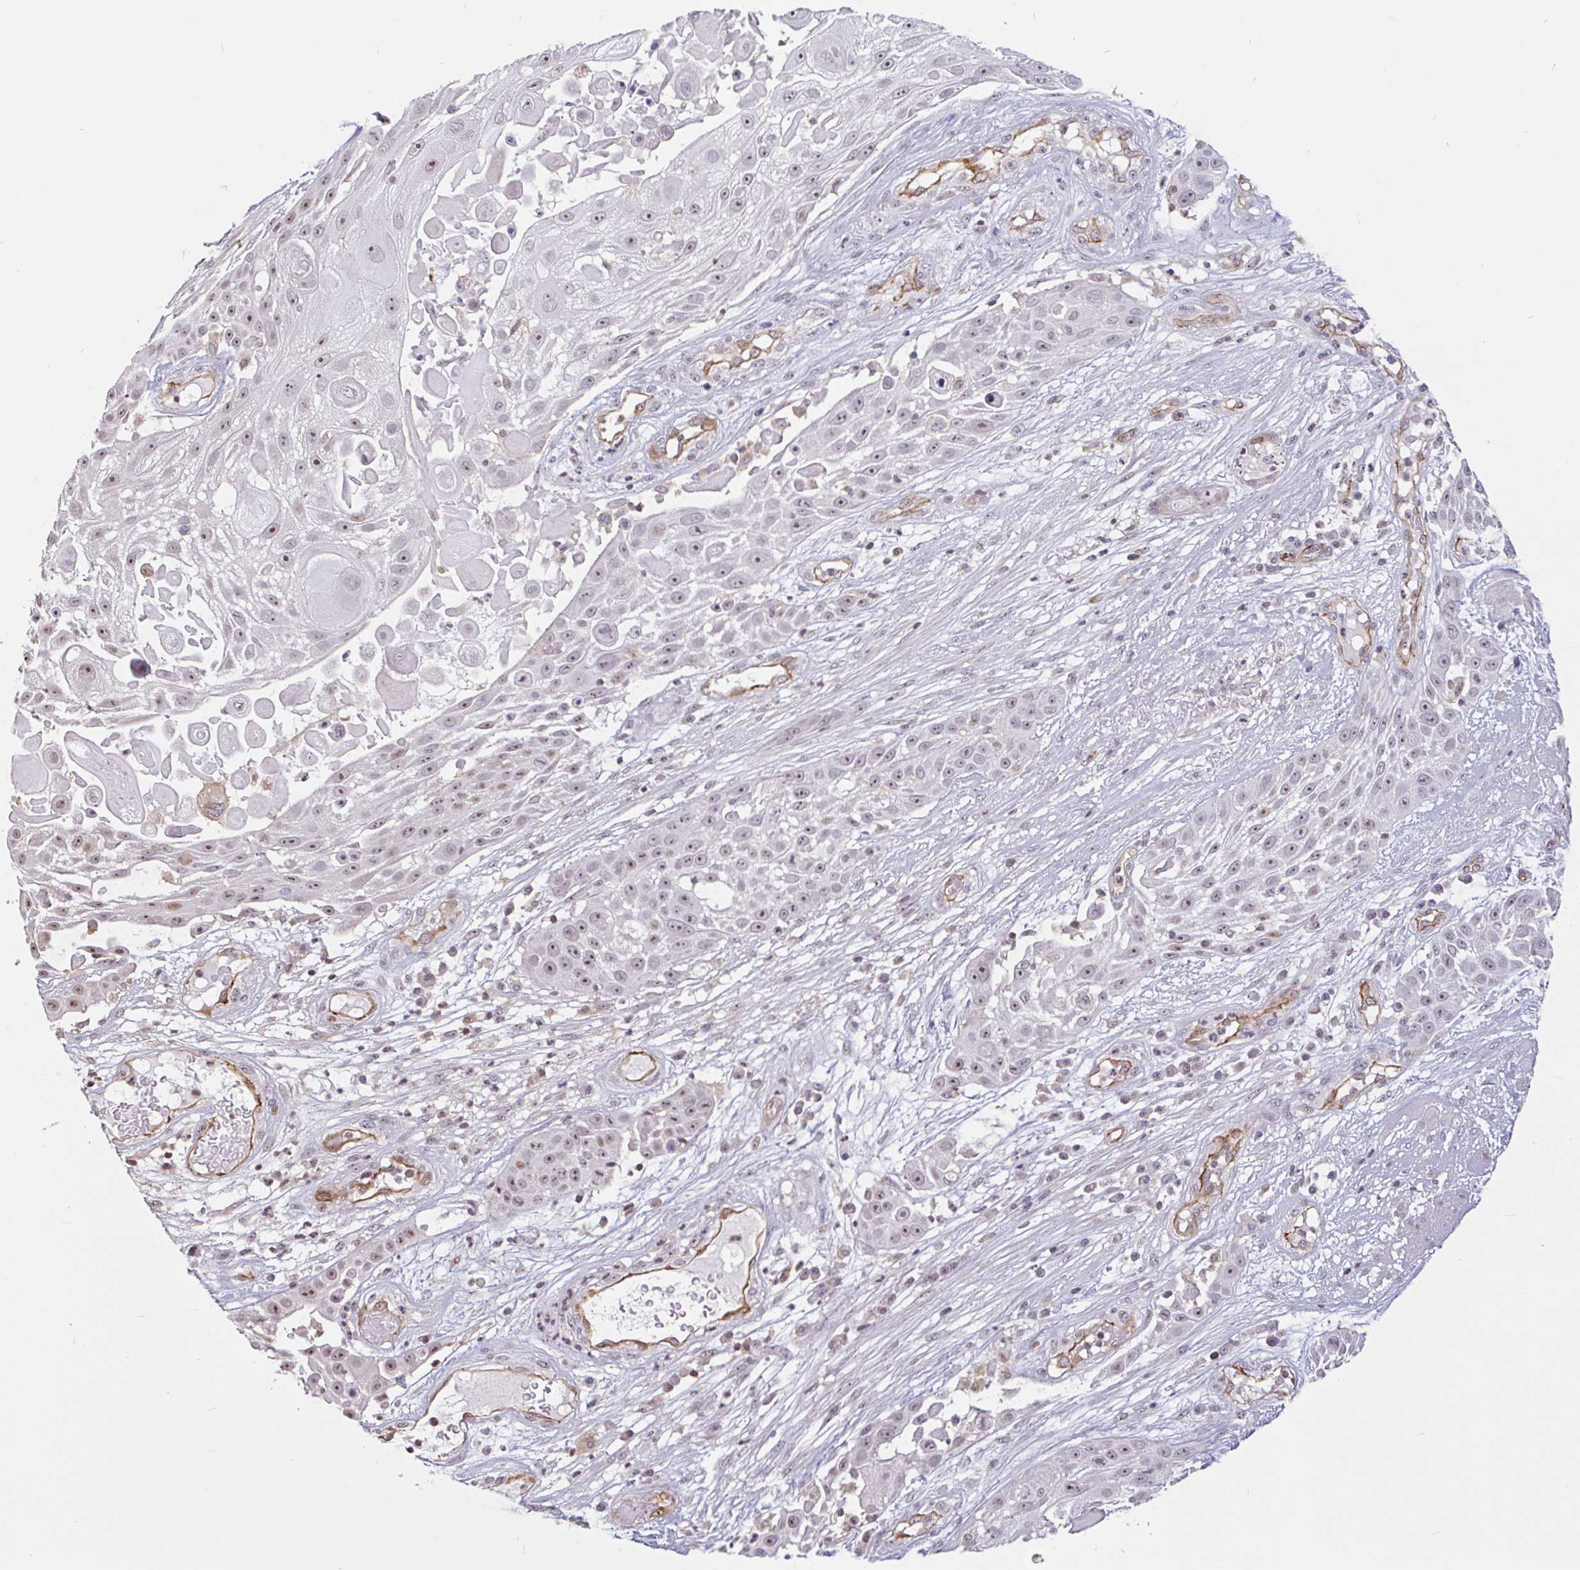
{"staining": {"intensity": "moderate", "quantity": ">75%", "location": "nuclear"}, "tissue": "skin cancer", "cell_type": "Tumor cells", "image_type": "cancer", "snomed": [{"axis": "morphology", "description": "Squamous cell carcinoma, NOS"}, {"axis": "topography", "description": "Skin"}], "caption": "Moderate nuclear protein expression is seen in approximately >75% of tumor cells in squamous cell carcinoma (skin).", "gene": "ZNF689", "patient": {"sex": "female", "age": 86}}